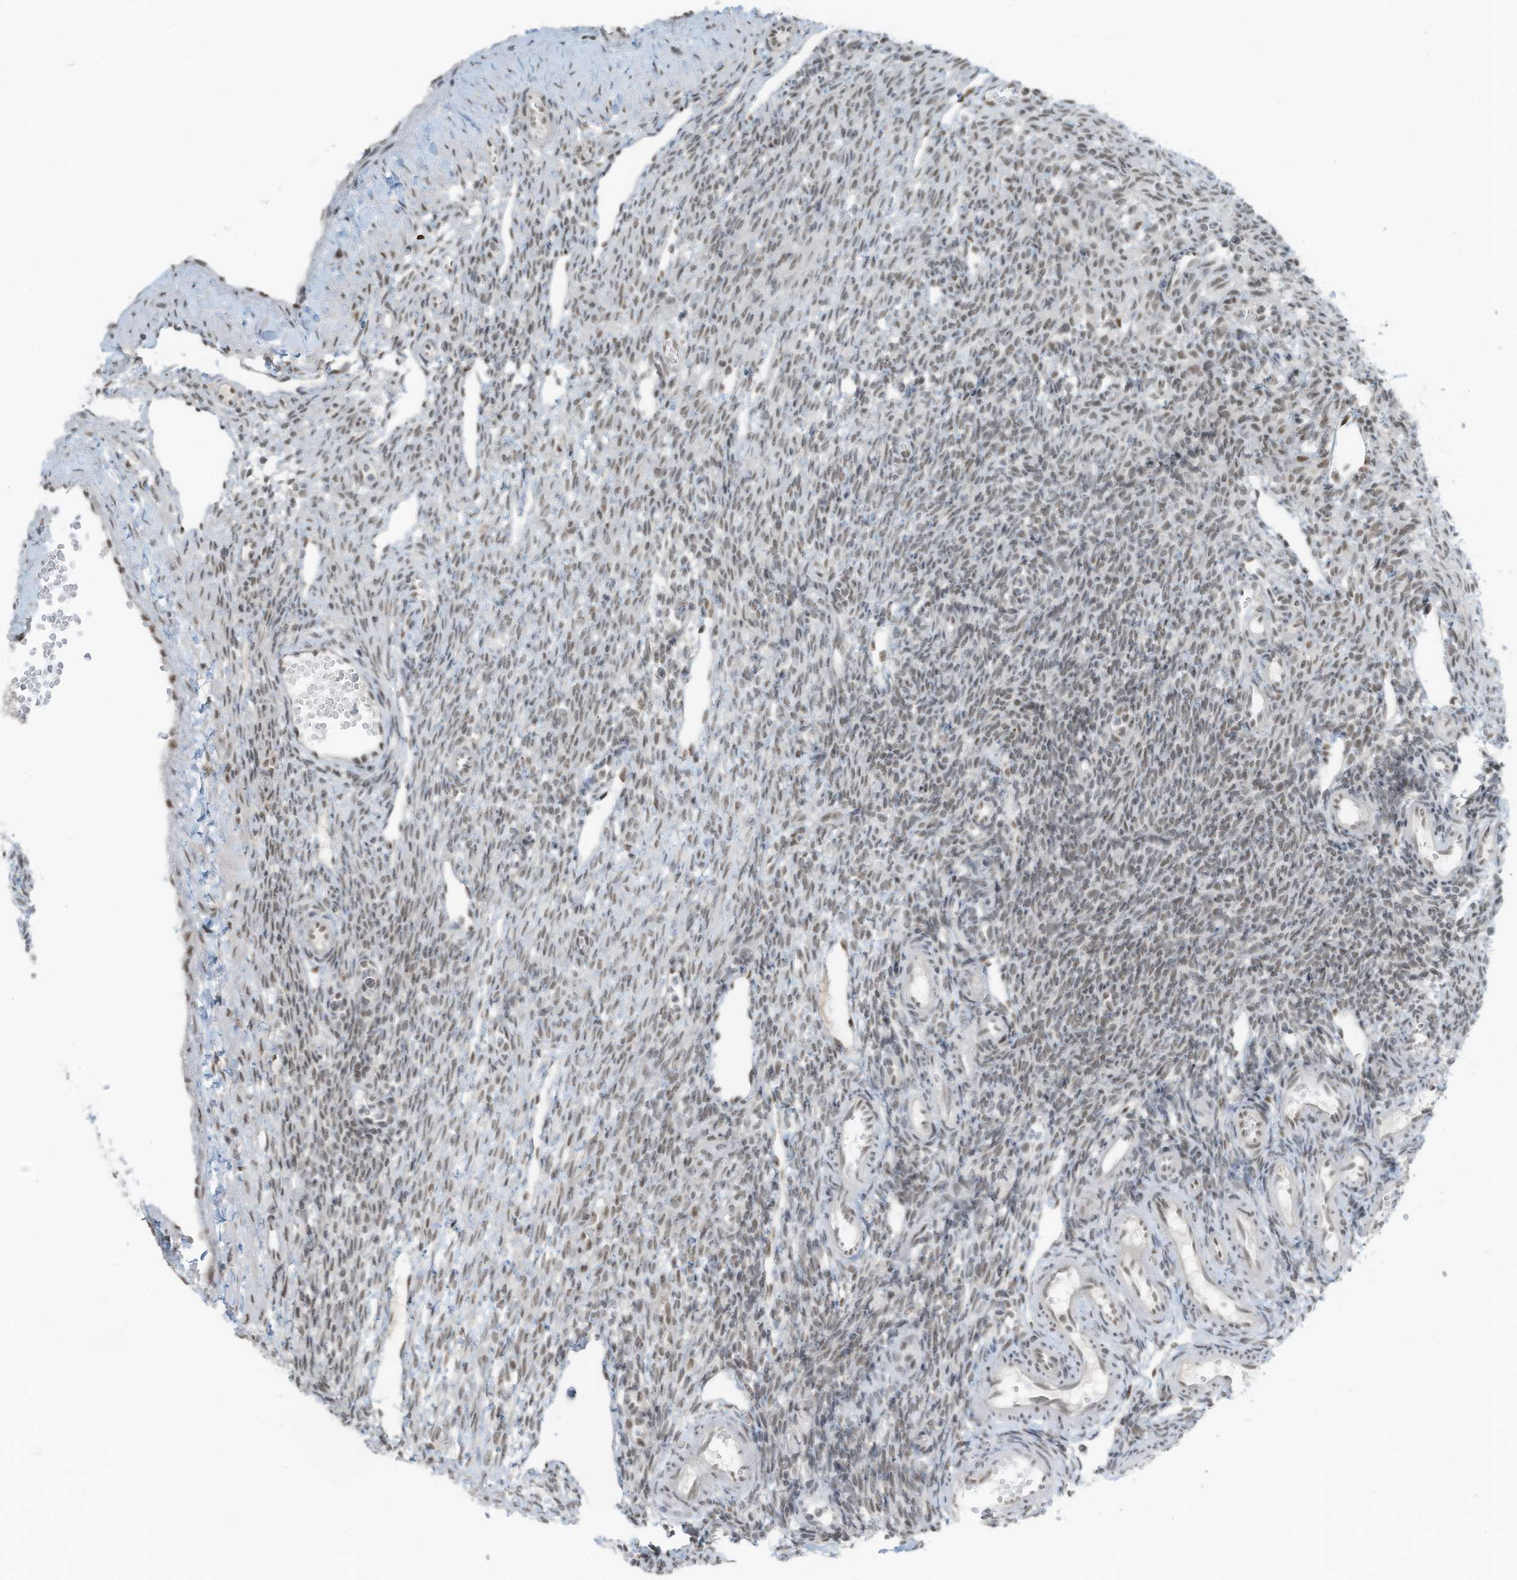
{"staining": {"intensity": "weak", "quantity": "25%-75%", "location": "nuclear"}, "tissue": "ovary", "cell_type": "Ovarian stroma cells", "image_type": "normal", "snomed": [{"axis": "morphology", "description": "Normal tissue, NOS"}, {"axis": "morphology", "description": "Cyst, NOS"}, {"axis": "topography", "description": "Ovary"}], "caption": "Protein expression by immunohistochemistry displays weak nuclear staining in about 25%-75% of ovarian stroma cells in benign ovary.", "gene": "WRNIP1", "patient": {"sex": "female", "age": 33}}